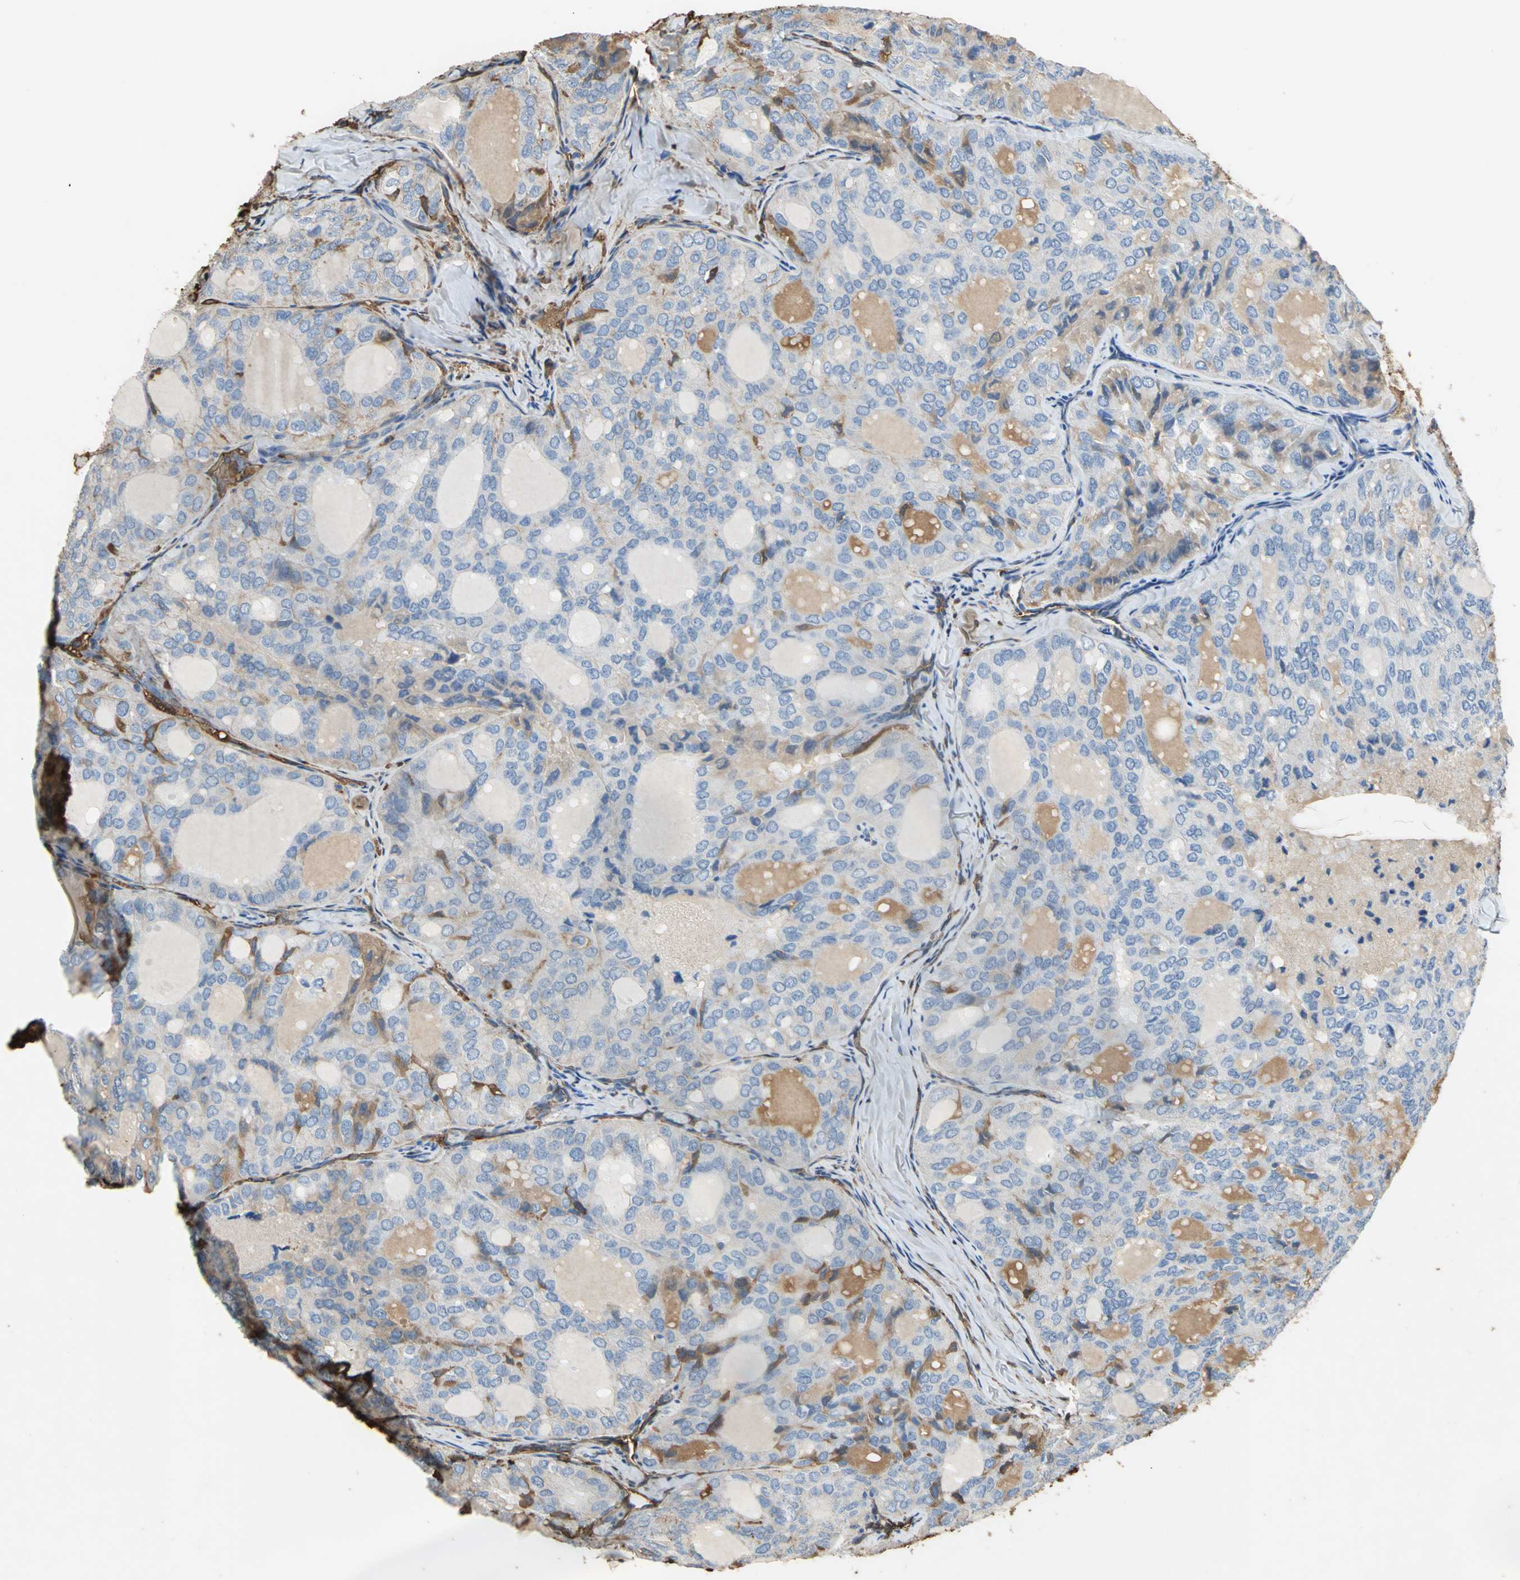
{"staining": {"intensity": "weak", "quantity": "25%-75%", "location": "cytoplasmic/membranous"}, "tissue": "thyroid cancer", "cell_type": "Tumor cells", "image_type": "cancer", "snomed": [{"axis": "morphology", "description": "Follicular adenoma carcinoma, NOS"}, {"axis": "topography", "description": "Thyroid gland"}], "caption": "IHC histopathology image of neoplastic tissue: human follicular adenoma carcinoma (thyroid) stained using immunohistochemistry demonstrates low levels of weak protein expression localized specifically in the cytoplasmic/membranous of tumor cells, appearing as a cytoplasmic/membranous brown color.", "gene": "TREM1", "patient": {"sex": "male", "age": 75}}